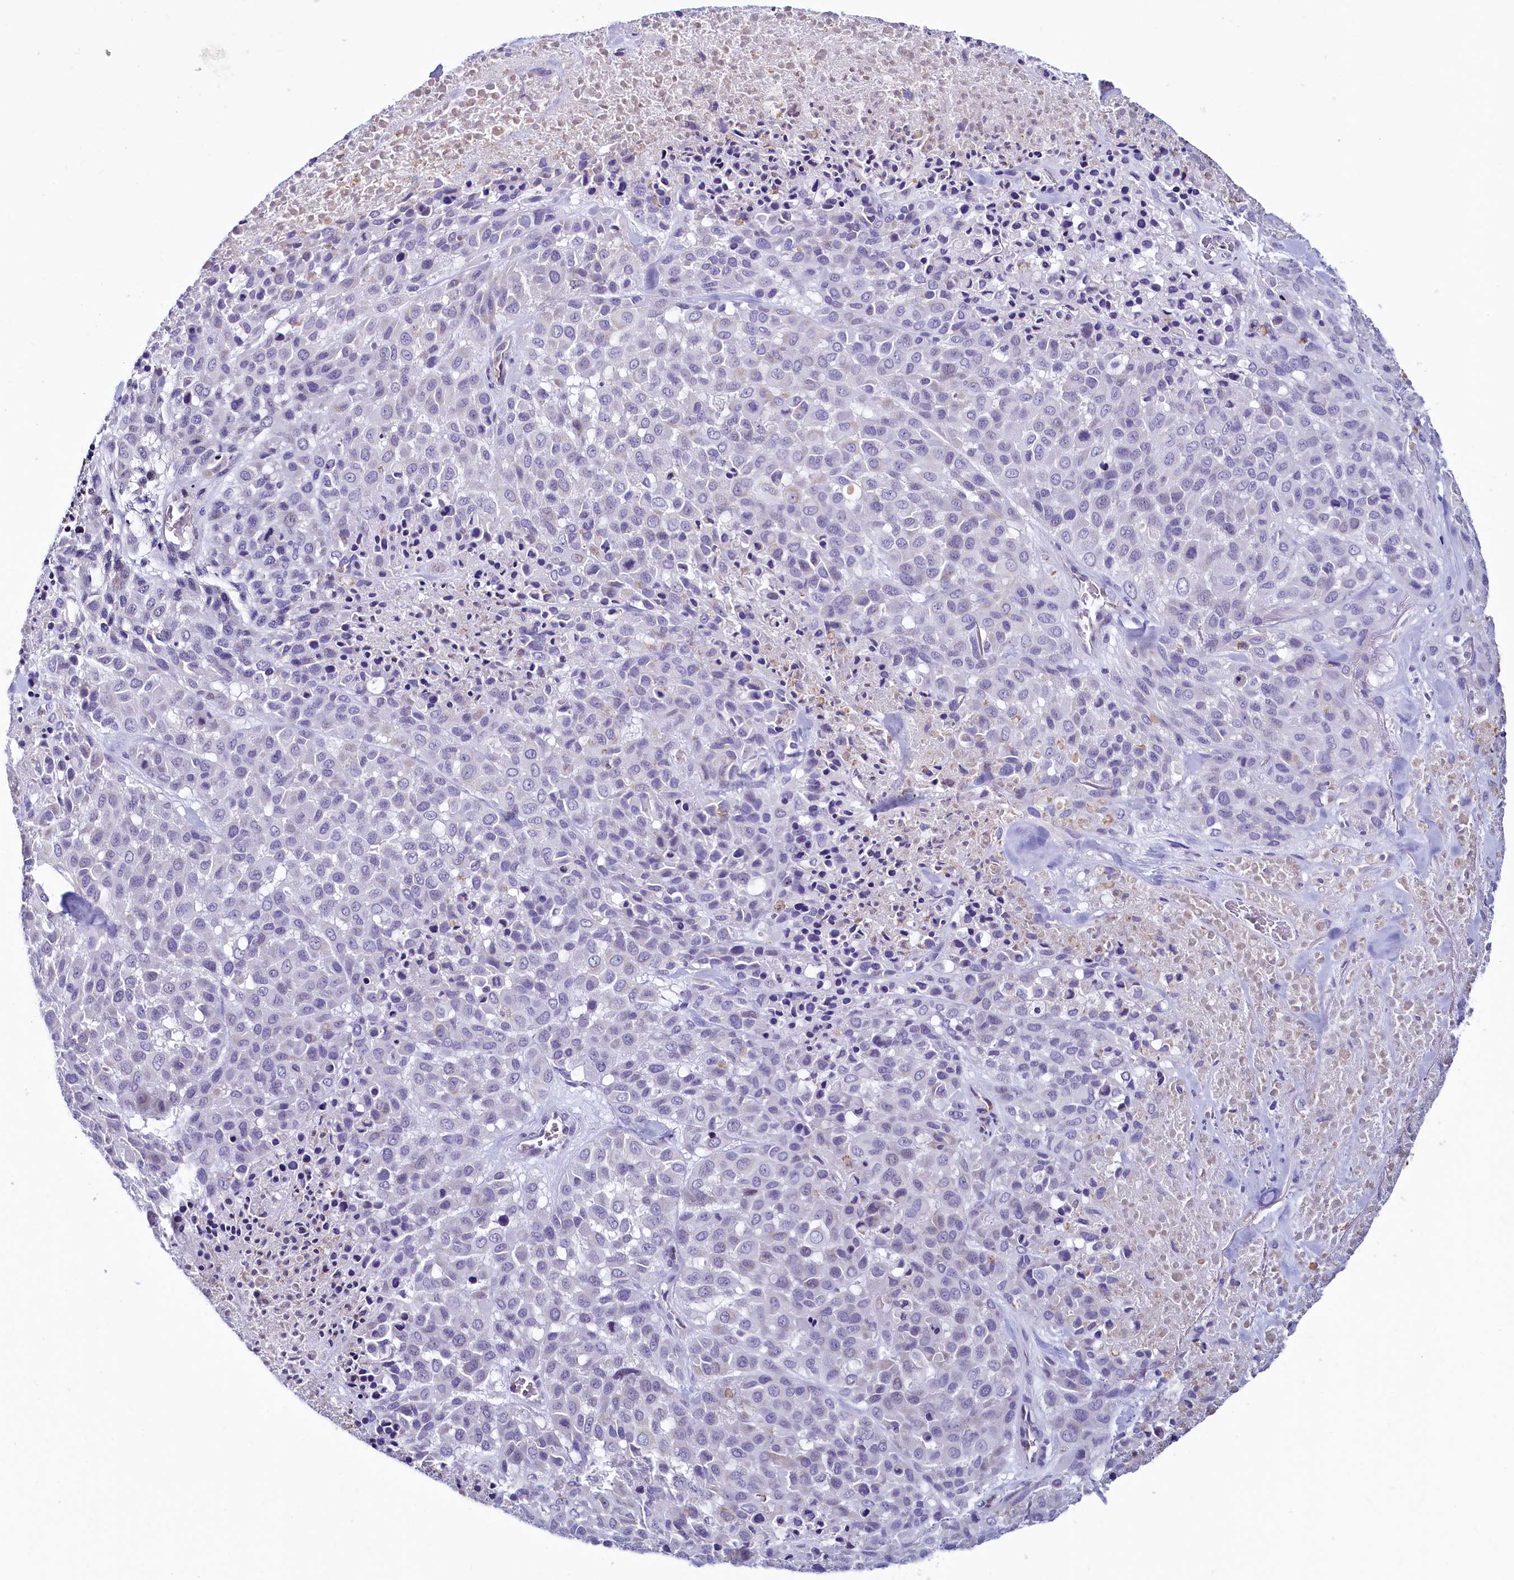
{"staining": {"intensity": "negative", "quantity": "none", "location": "none"}, "tissue": "melanoma", "cell_type": "Tumor cells", "image_type": "cancer", "snomed": [{"axis": "morphology", "description": "Malignant melanoma, Metastatic site"}, {"axis": "topography", "description": "Skin"}], "caption": "Immunohistochemistry micrograph of neoplastic tissue: melanoma stained with DAB shows no significant protein positivity in tumor cells.", "gene": "INSC", "patient": {"sex": "female", "age": 81}}